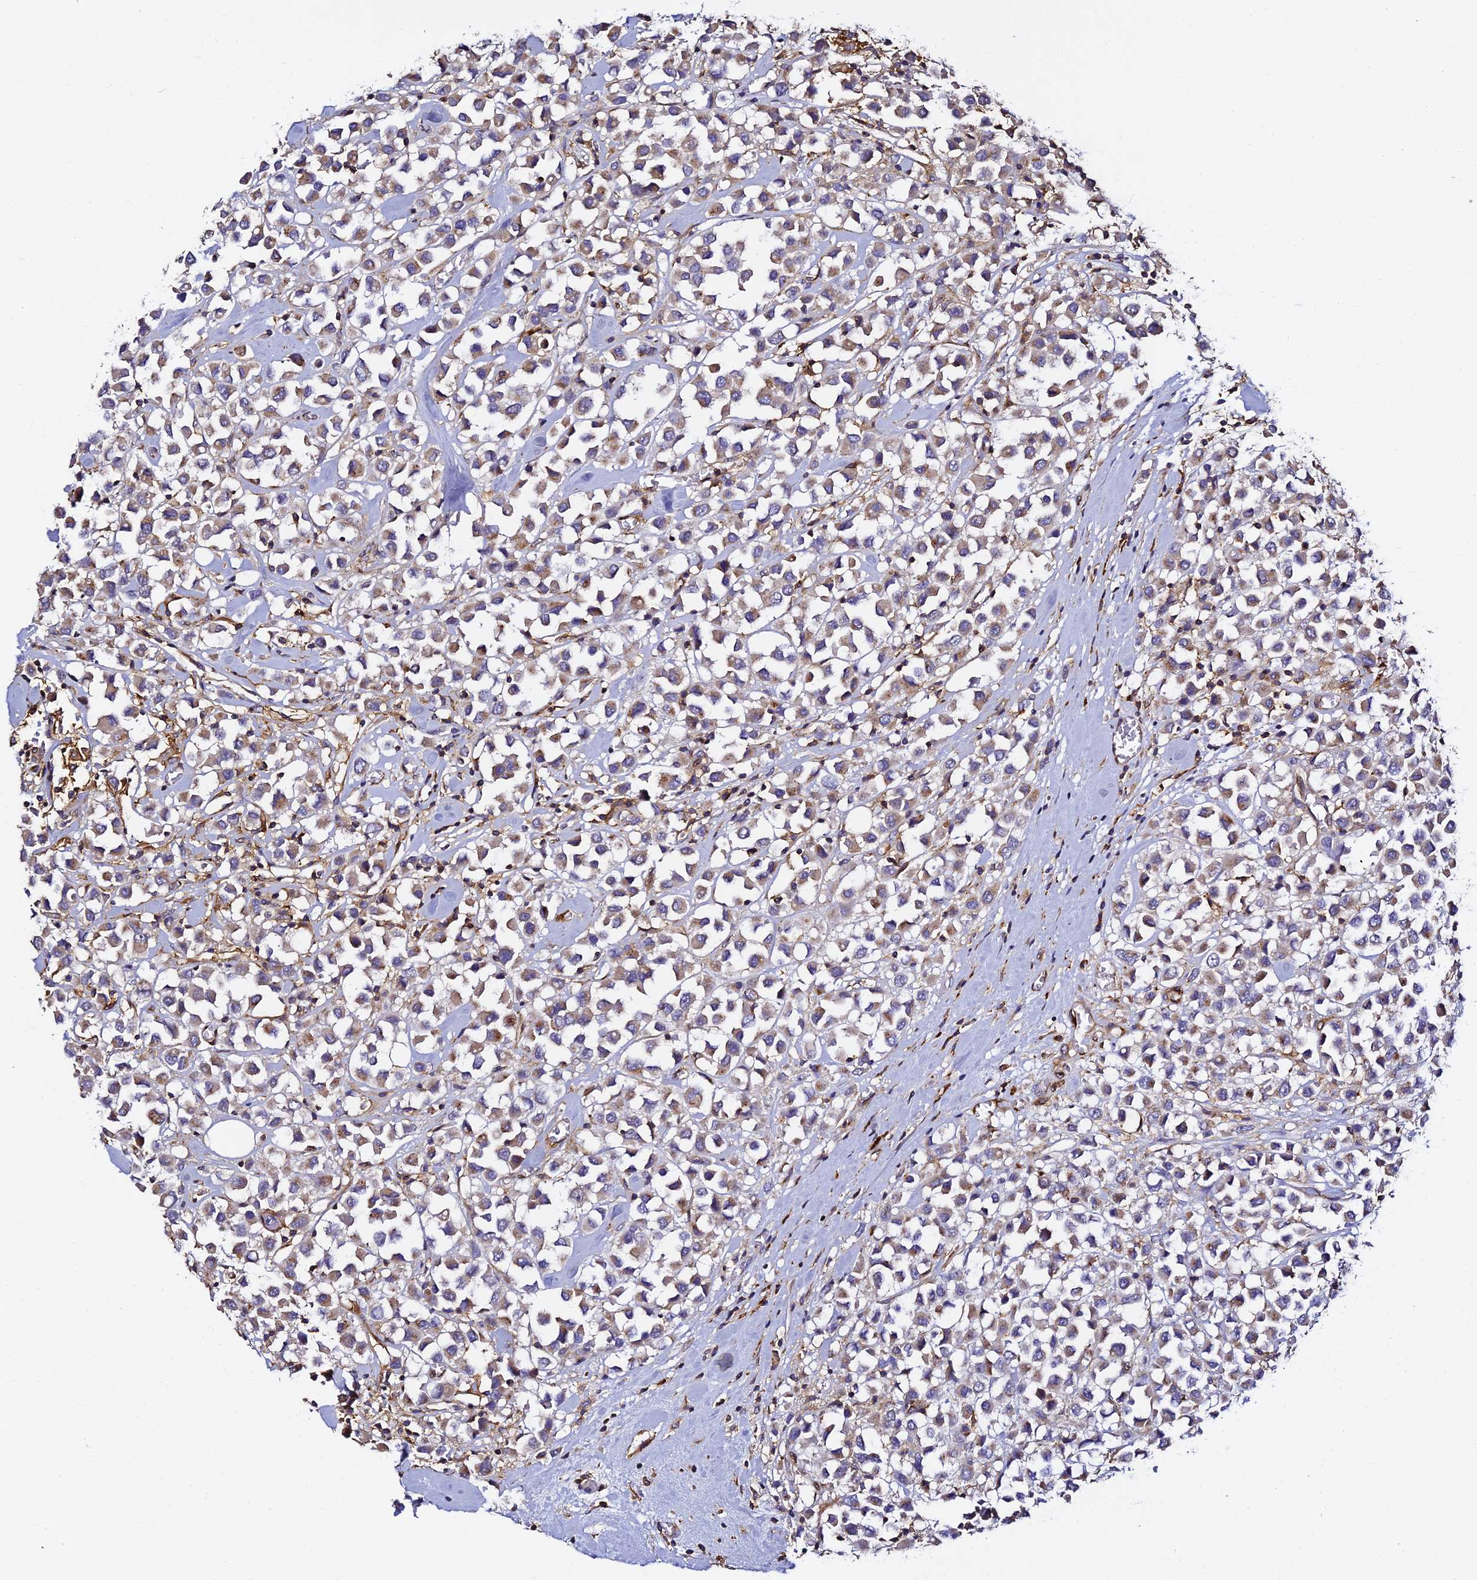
{"staining": {"intensity": "moderate", "quantity": ">75%", "location": "cytoplasmic/membranous"}, "tissue": "breast cancer", "cell_type": "Tumor cells", "image_type": "cancer", "snomed": [{"axis": "morphology", "description": "Duct carcinoma"}, {"axis": "topography", "description": "Breast"}], "caption": "The immunohistochemical stain highlights moderate cytoplasmic/membranous positivity in tumor cells of breast cancer (invasive ductal carcinoma) tissue.", "gene": "TRPV2", "patient": {"sex": "female", "age": 61}}